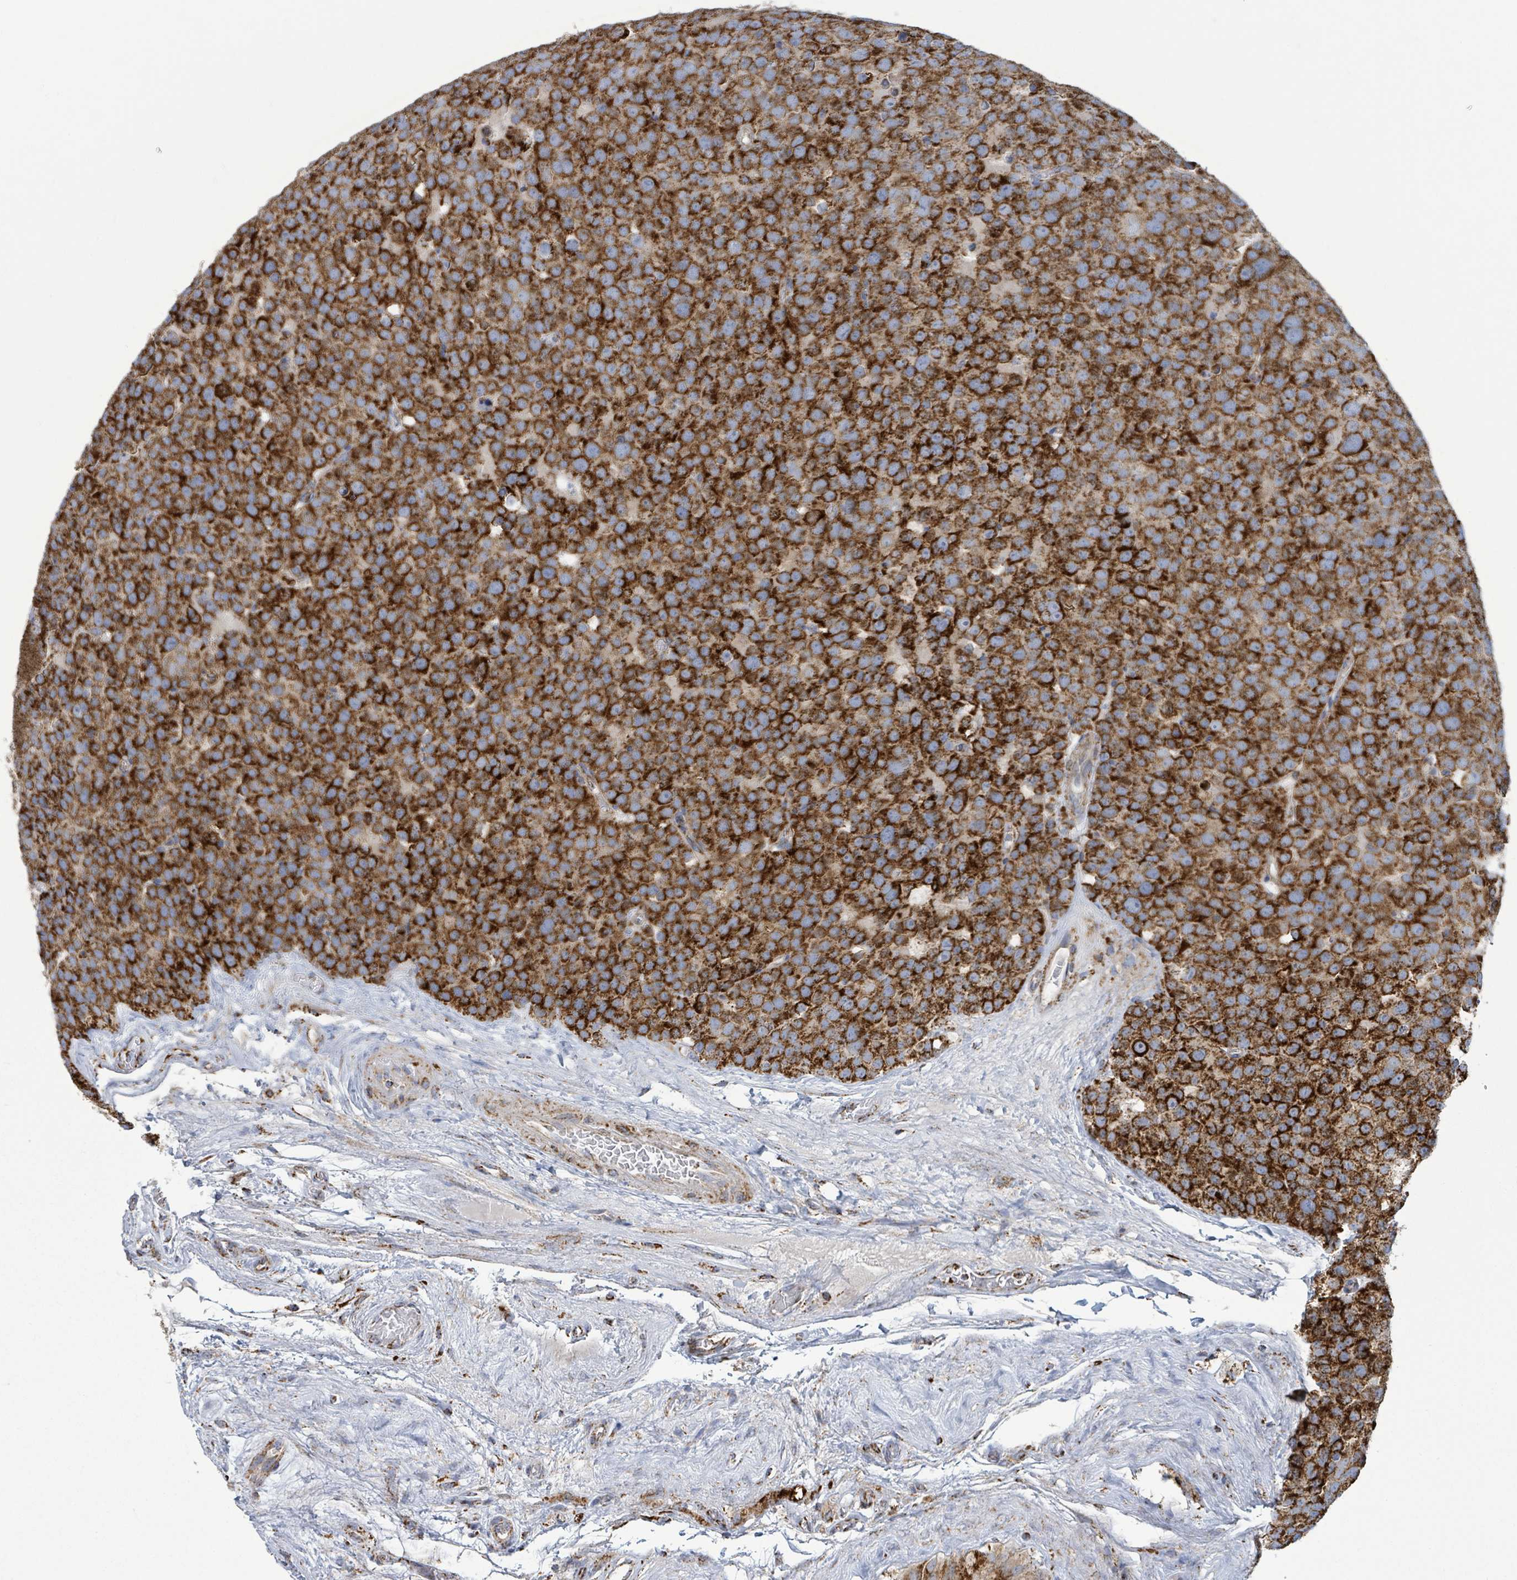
{"staining": {"intensity": "strong", "quantity": ">75%", "location": "cytoplasmic/membranous"}, "tissue": "testis cancer", "cell_type": "Tumor cells", "image_type": "cancer", "snomed": [{"axis": "morphology", "description": "Seminoma, NOS"}, {"axis": "topography", "description": "Testis"}], "caption": "This photomicrograph reveals IHC staining of testis cancer, with high strong cytoplasmic/membranous positivity in approximately >75% of tumor cells.", "gene": "SUCLG2", "patient": {"sex": "male", "age": 71}}